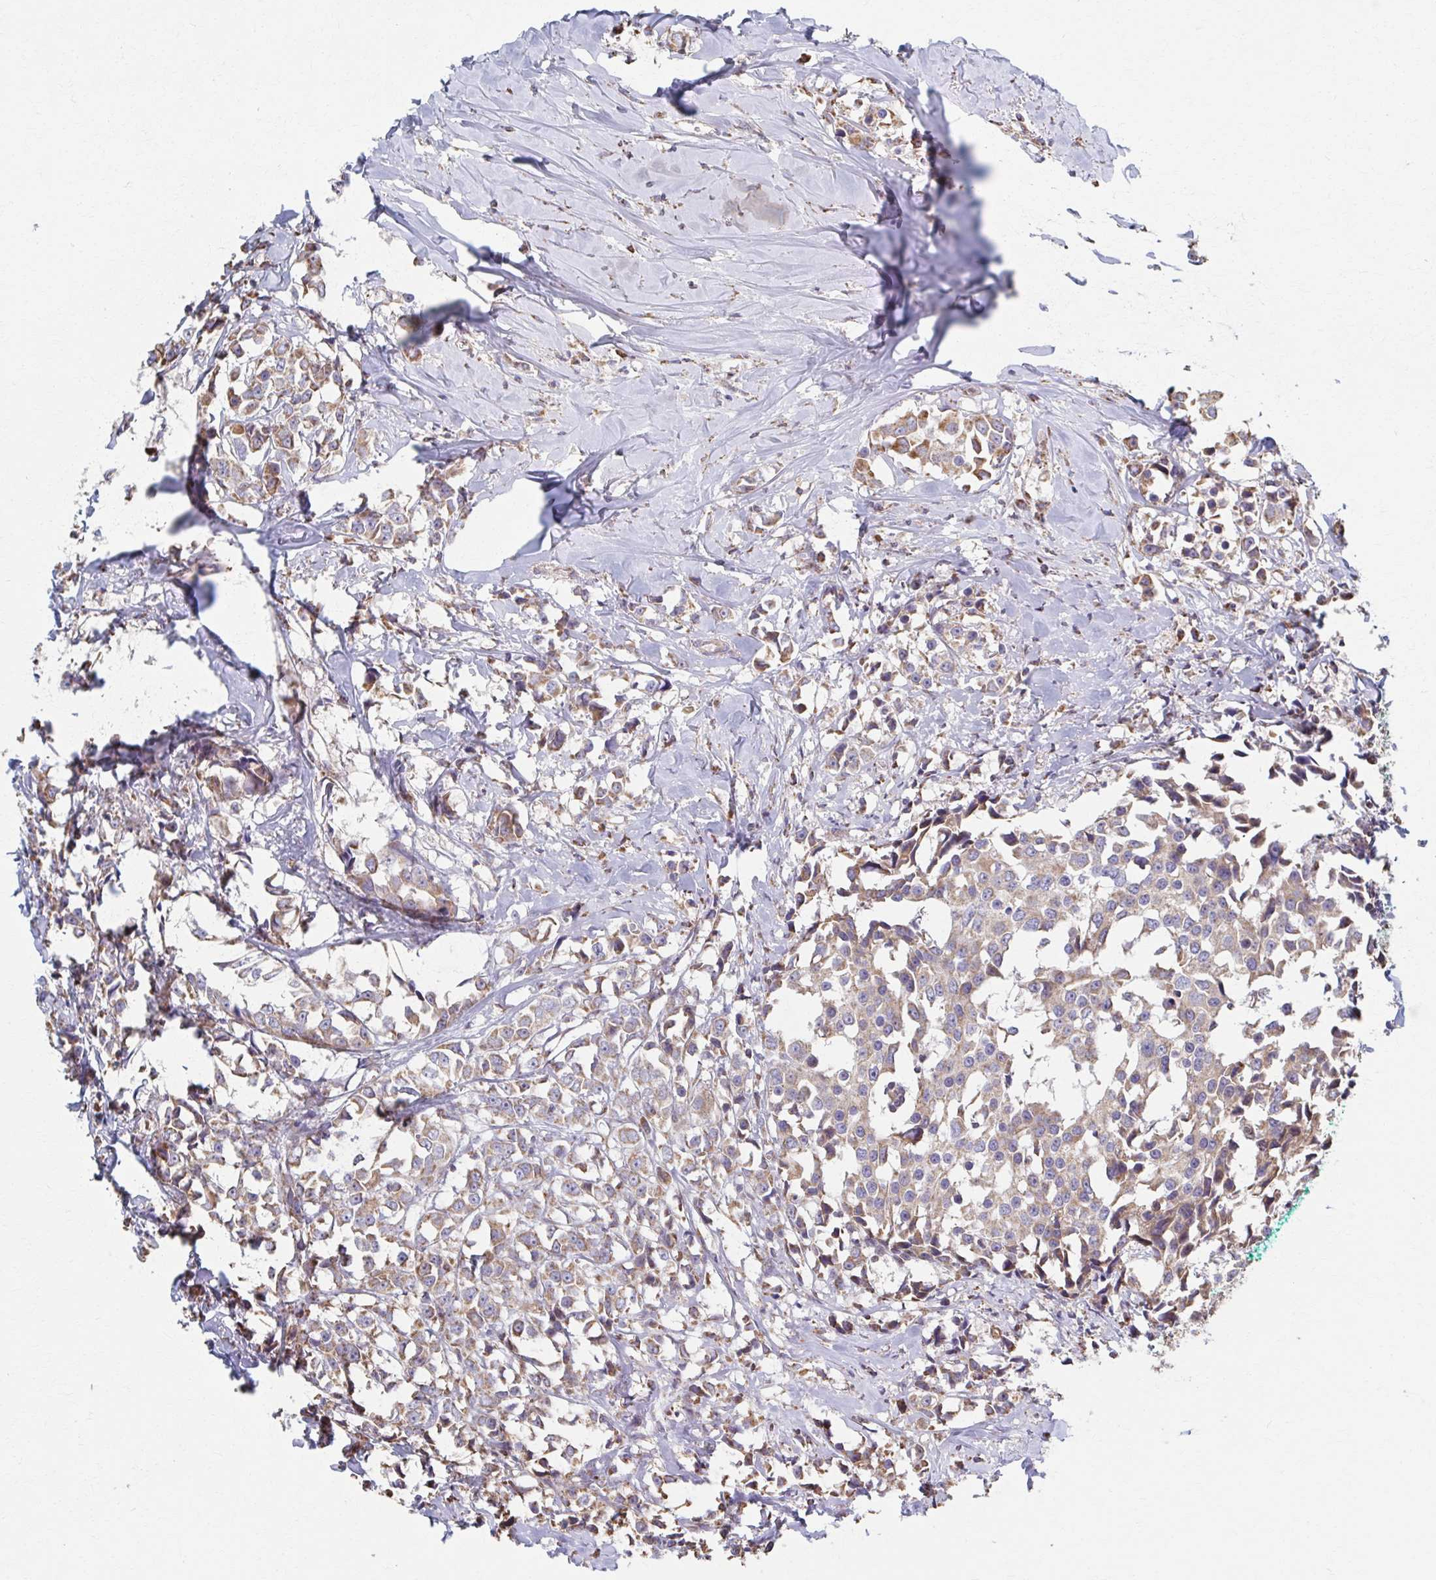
{"staining": {"intensity": "weak", "quantity": "<25%", "location": "cytoplasmic/membranous"}, "tissue": "breast cancer", "cell_type": "Tumor cells", "image_type": "cancer", "snomed": [{"axis": "morphology", "description": "Duct carcinoma"}, {"axis": "topography", "description": "Breast"}], "caption": "Tumor cells are negative for protein expression in human breast cancer.", "gene": "SAT1", "patient": {"sex": "female", "age": 80}}